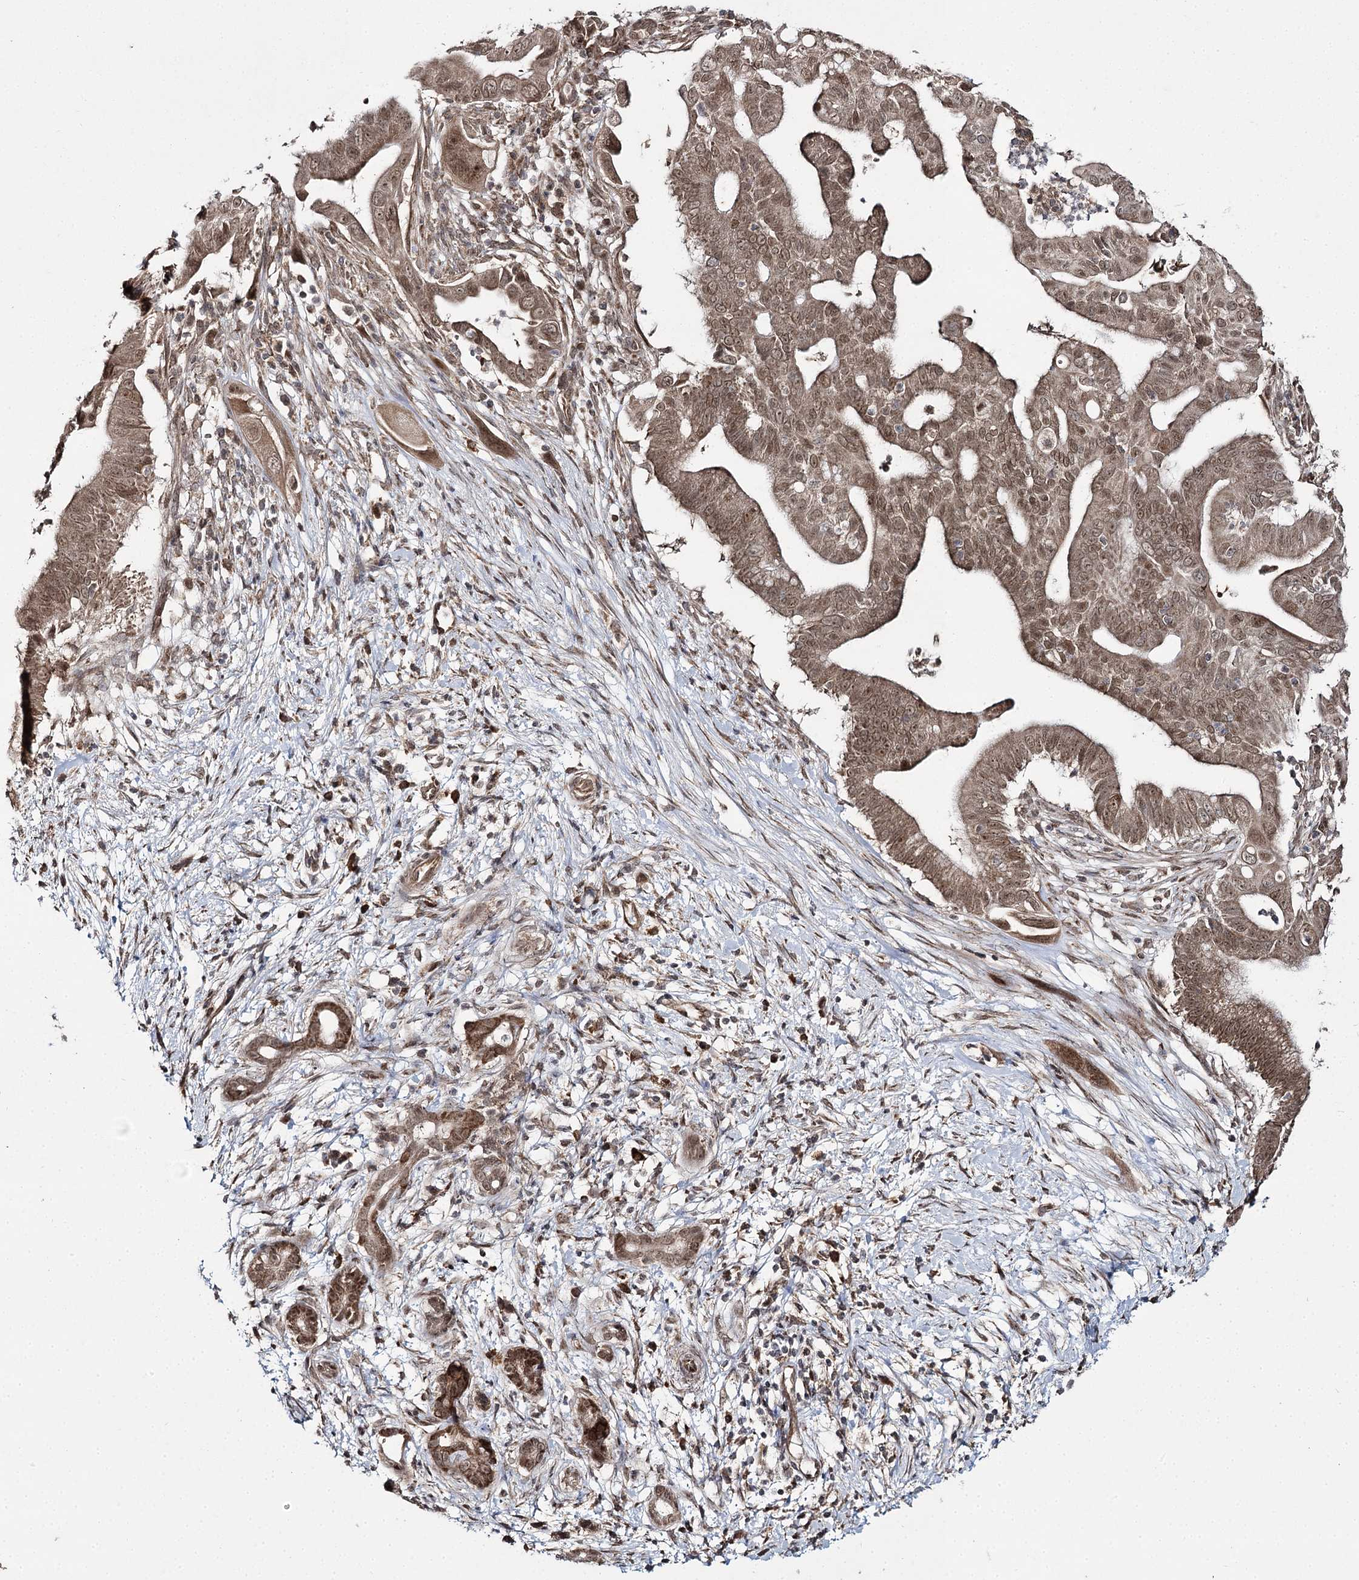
{"staining": {"intensity": "moderate", "quantity": ">75%", "location": "cytoplasmic/membranous,nuclear"}, "tissue": "pancreatic cancer", "cell_type": "Tumor cells", "image_type": "cancer", "snomed": [{"axis": "morphology", "description": "Adenocarcinoma, NOS"}, {"axis": "topography", "description": "Pancreas"}], "caption": "High-magnification brightfield microscopy of pancreatic adenocarcinoma stained with DAB (3,3'-diaminobenzidine) (brown) and counterstained with hematoxylin (blue). tumor cells exhibit moderate cytoplasmic/membranous and nuclear positivity is seen in approximately>75% of cells.", "gene": "TRNT1", "patient": {"sex": "male", "age": 68}}